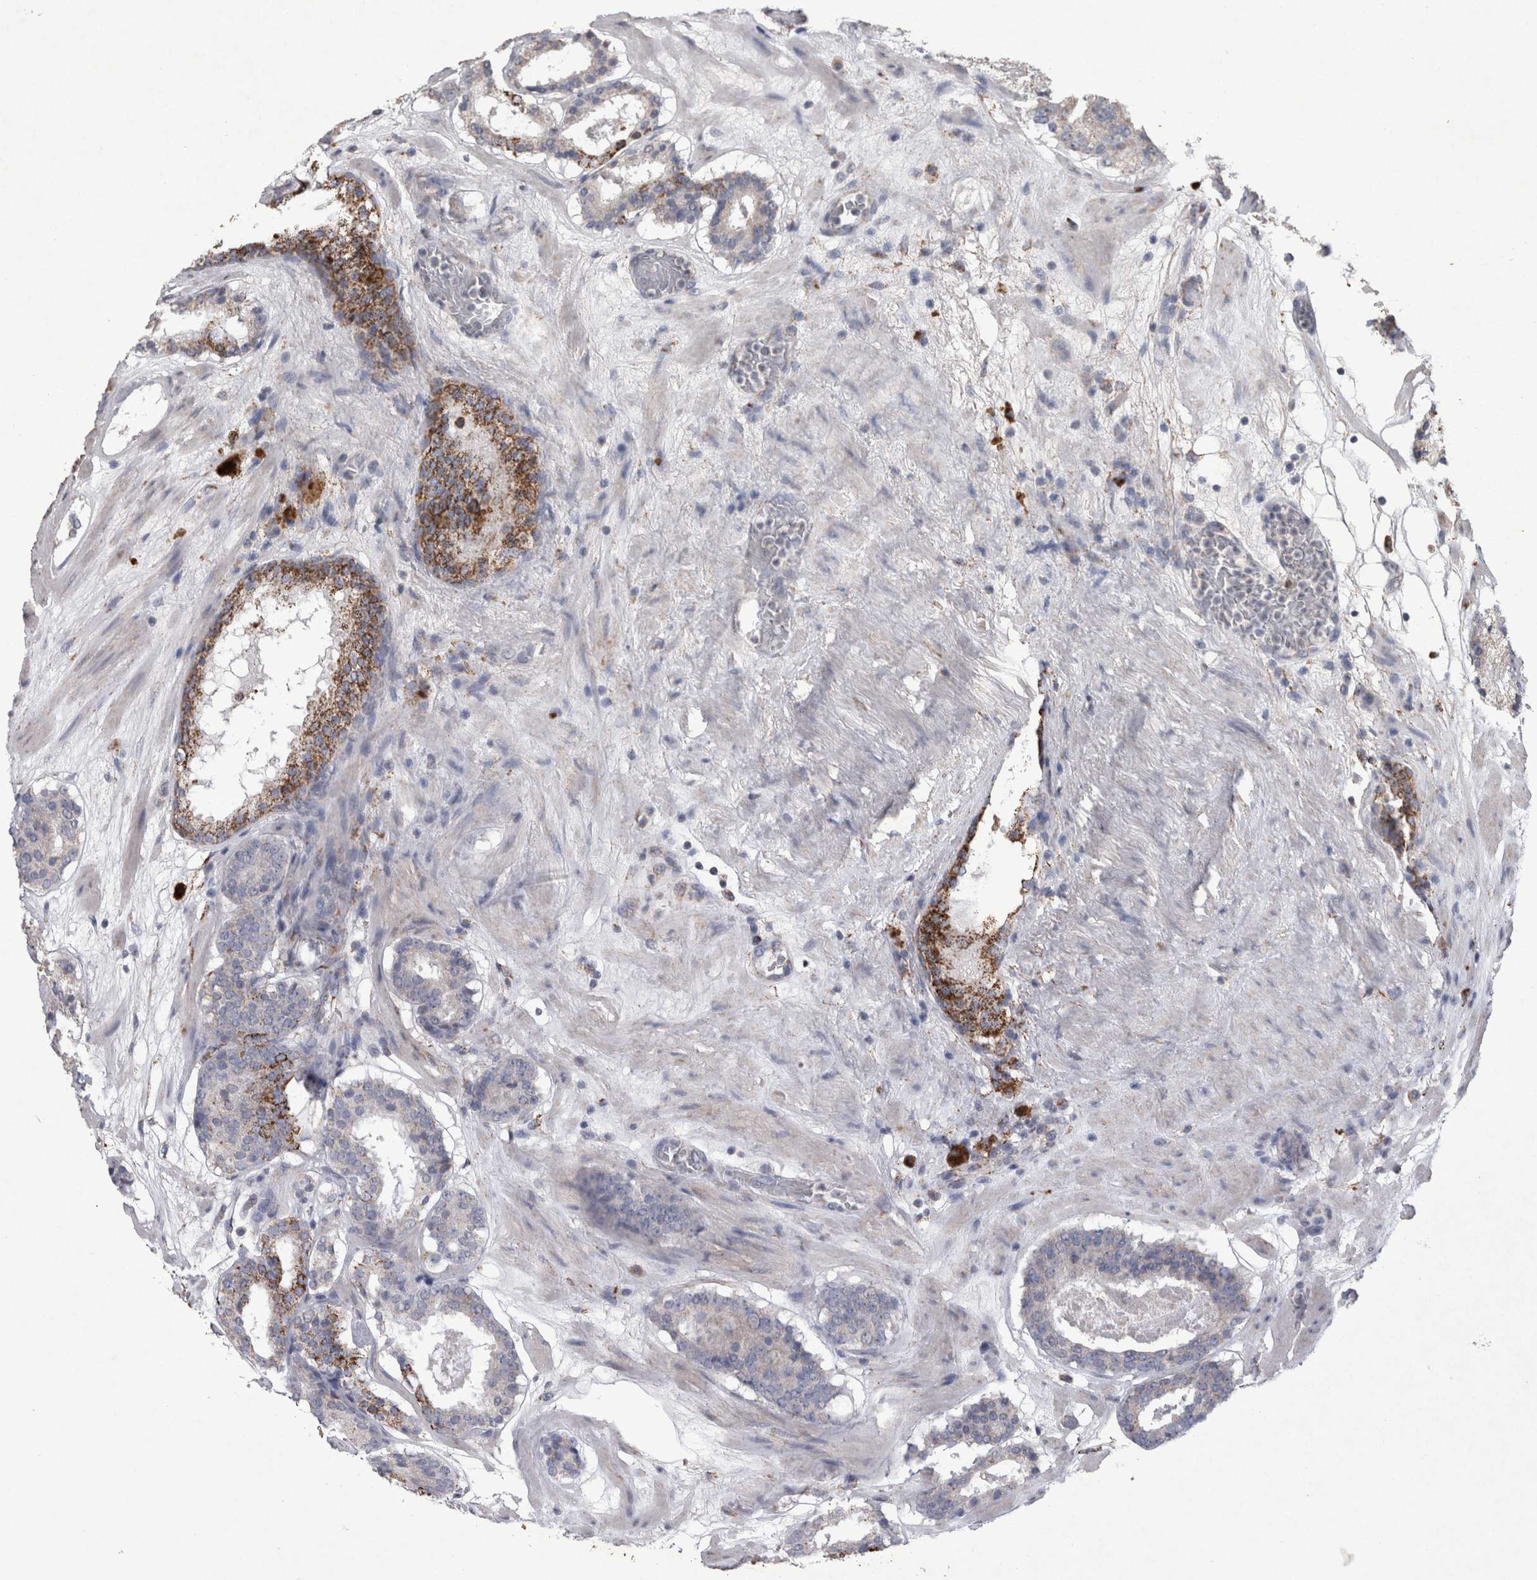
{"staining": {"intensity": "strong", "quantity": "25%-75%", "location": "cytoplasmic/membranous"}, "tissue": "prostate cancer", "cell_type": "Tumor cells", "image_type": "cancer", "snomed": [{"axis": "morphology", "description": "Adenocarcinoma, Low grade"}, {"axis": "topography", "description": "Prostate"}], "caption": "The micrograph reveals immunohistochemical staining of prostate cancer. There is strong cytoplasmic/membranous staining is identified in approximately 25%-75% of tumor cells.", "gene": "DKK3", "patient": {"sex": "male", "age": 69}}